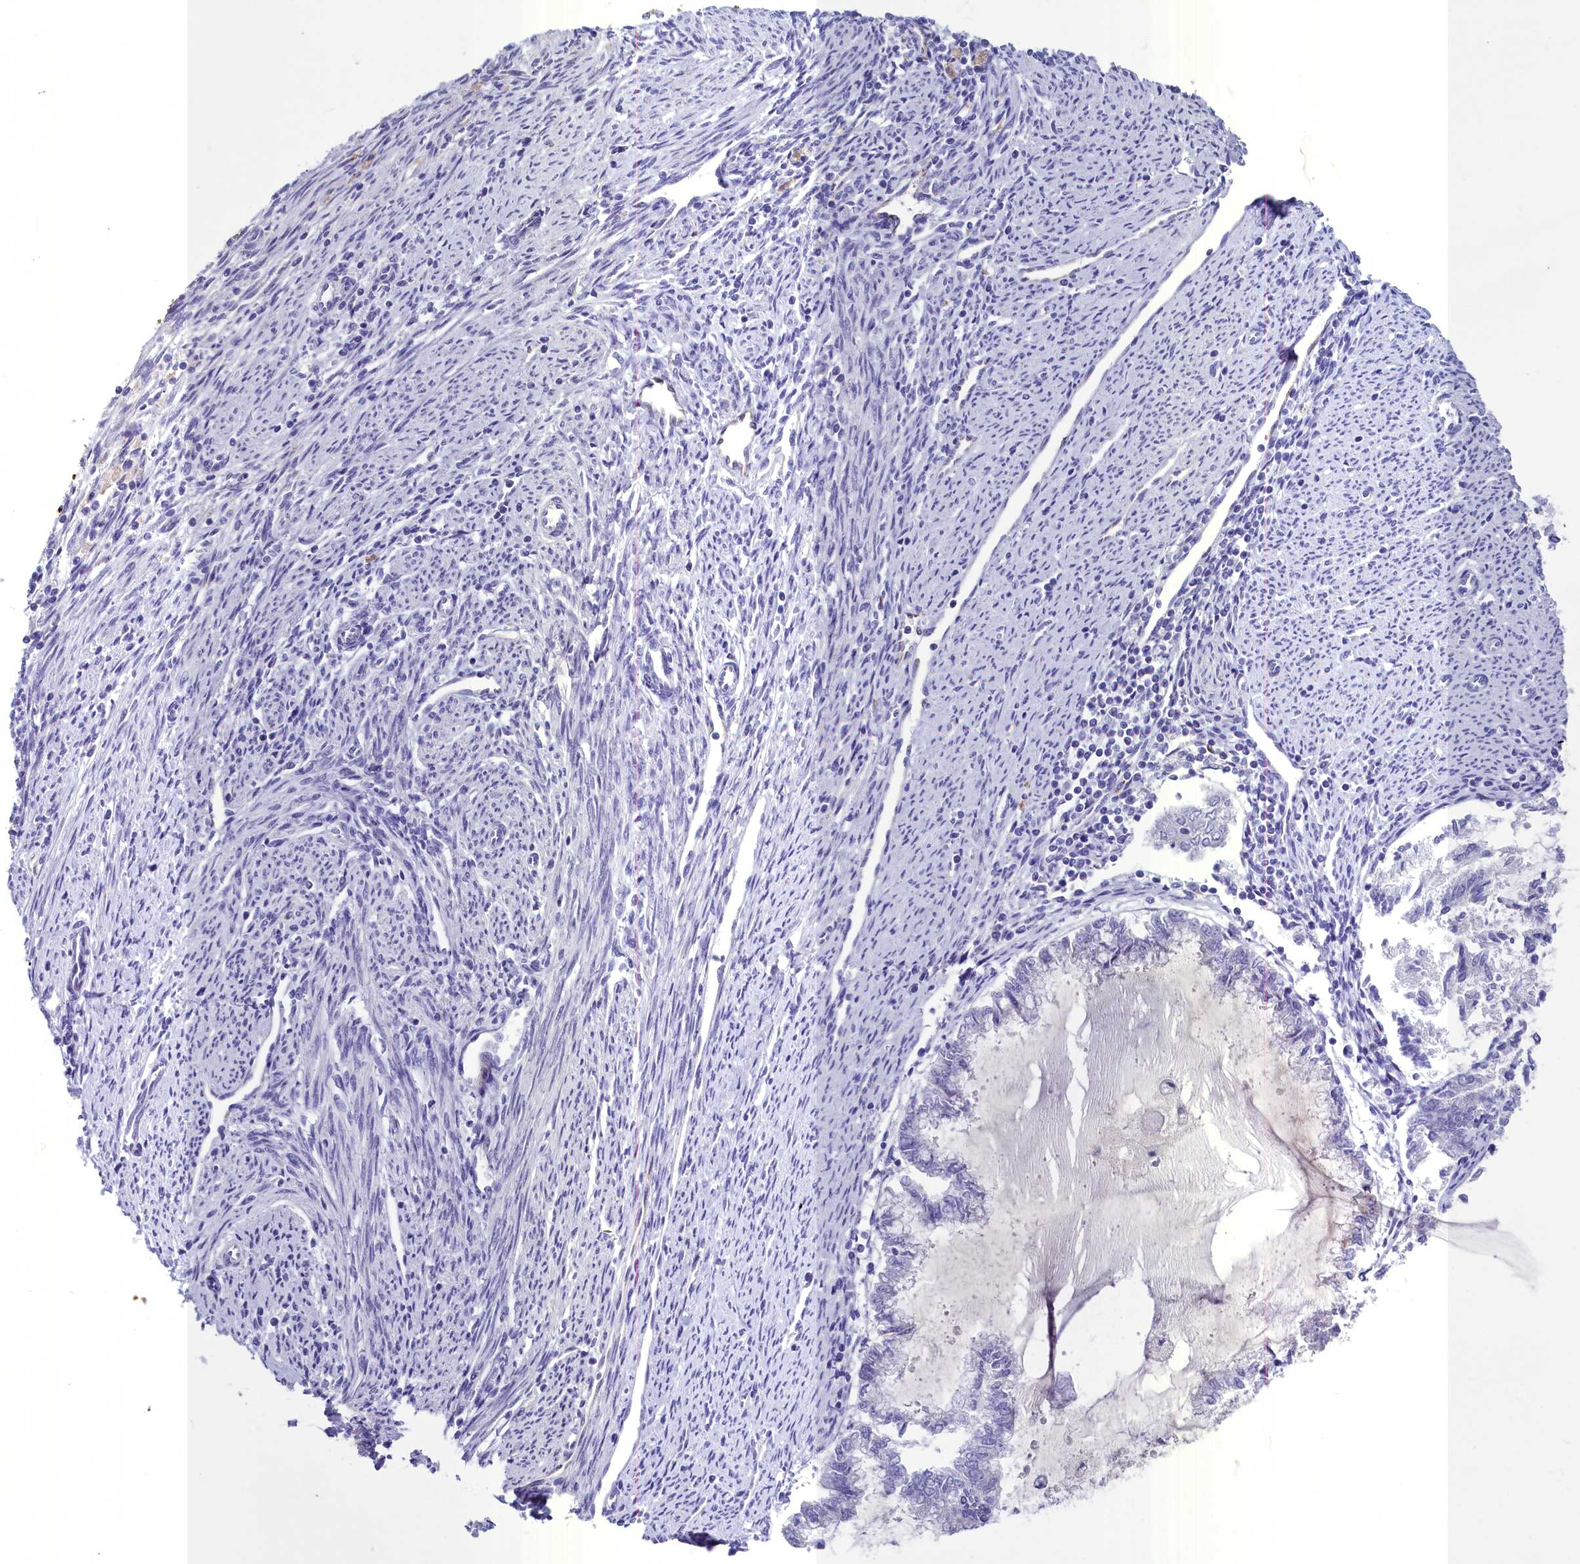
{"staining": {"intensity": "strong", "quantity": "<25%", "location": "cytoplasmic/membranous"}, "tissue": "endometrial cancer", "cell_type": "Tumor cells", "image_type": "cancer", "snomed": [{"axis": "morphology", "description": "Adenocarcinoma, NOS"}, {"axis": "topography", "description": "Endometrium"}], "caption": "Immunohistochemistry (IHC) photomicrograph of human adenocarcinoma (endometrial) stained for a protein (brown), which demonstrates medium levels of strong cytoplasmic/membranous positivity in about <25% of tumor cells.", "gene": "INSC", "patient": {"sex": "female", "age": 79}}